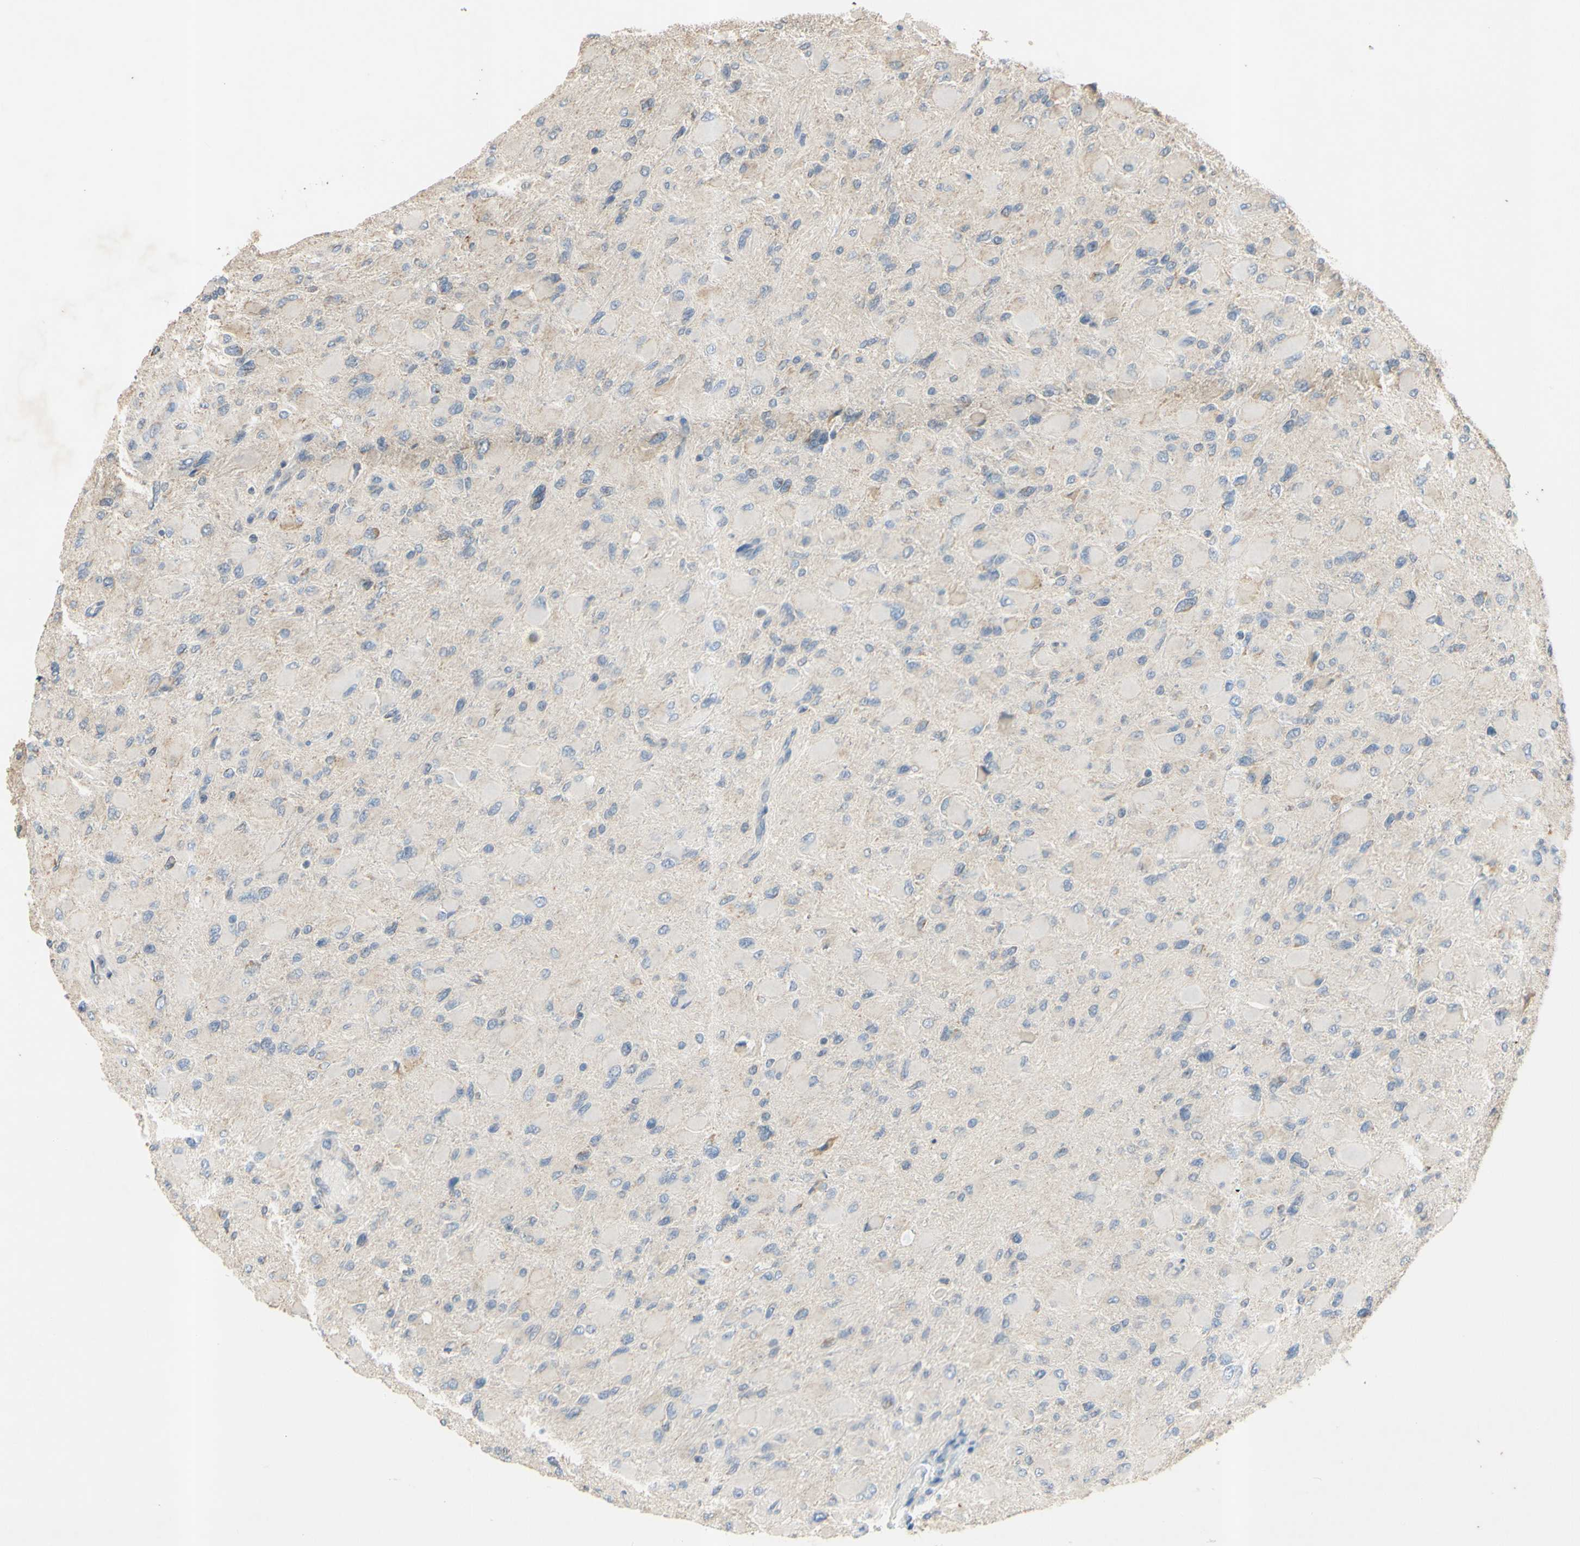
{"staining": {"intensity": "negative", "quantity": "none", "location": "none"}, "tissue": "glioma", "cell_type": "Tumor cells", "image_type": "cancer", "snomed": [{"axis": "morphology", "description": "Glioma, malignant, High grade"}, {"axis": "topography", "description": "Cerebral cortex"}], "caption": "Glioma was stained to show a protein in brown. There is no significant positivity in tumor cells.", "gene": "PTGIS", "patient": {"sex": "female", "age": 36}}